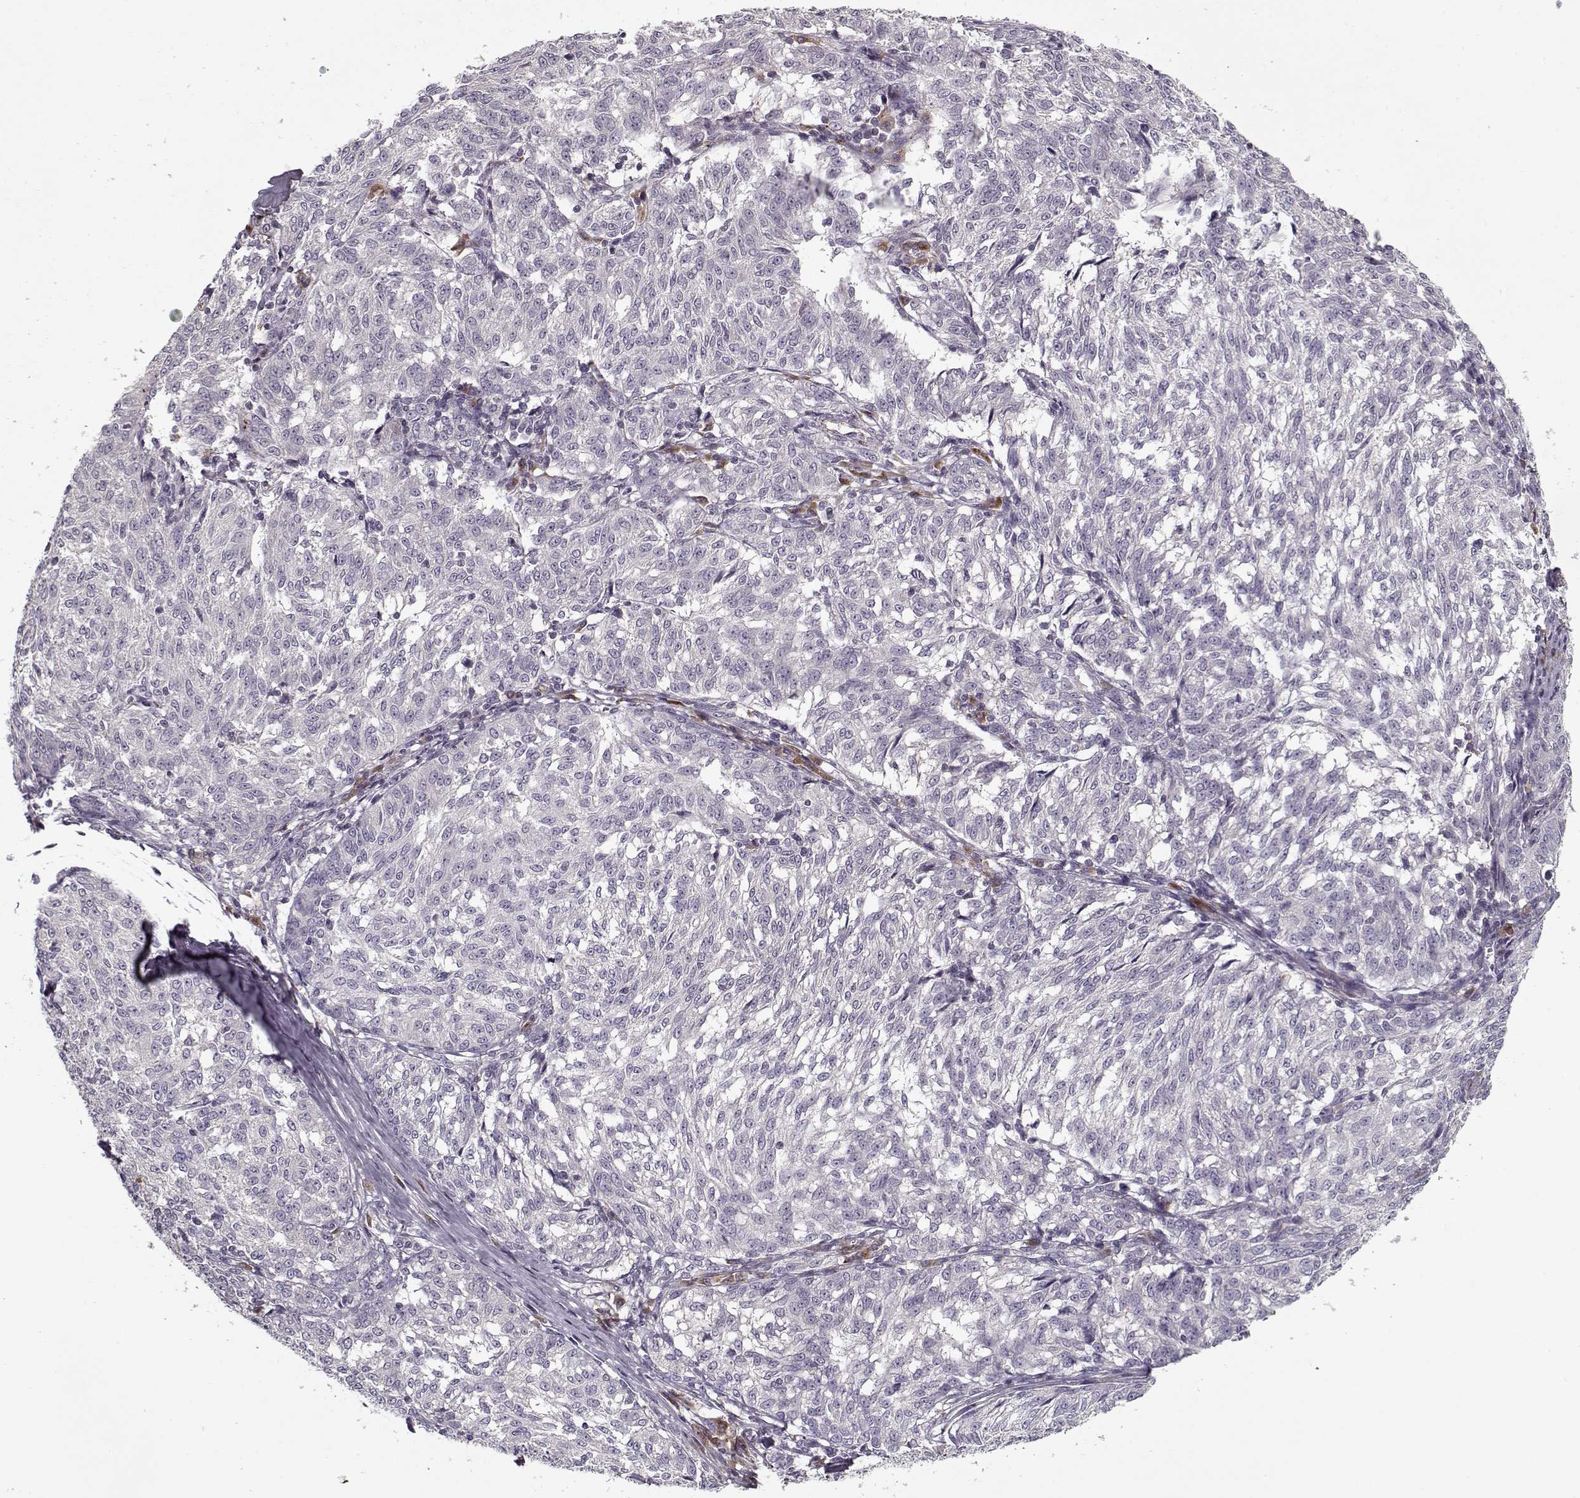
{"staining": {"intensity": "negative", "quantity": "none", "location": "none"}, "tissue": "melanoma", "cell_type": "Tumor cells", "image_type": "cancer", "snomed": [{"axis": "morphology", "description": "Malignant melanoma, NOS"}, {"axis": "topography", "description": "Skin"}], "caption": "A photomicrograph of human melanoma is negative for staining in tumor cells.", "gene": "UNC13D", "patient": {"sex": "female", "age": 72}}